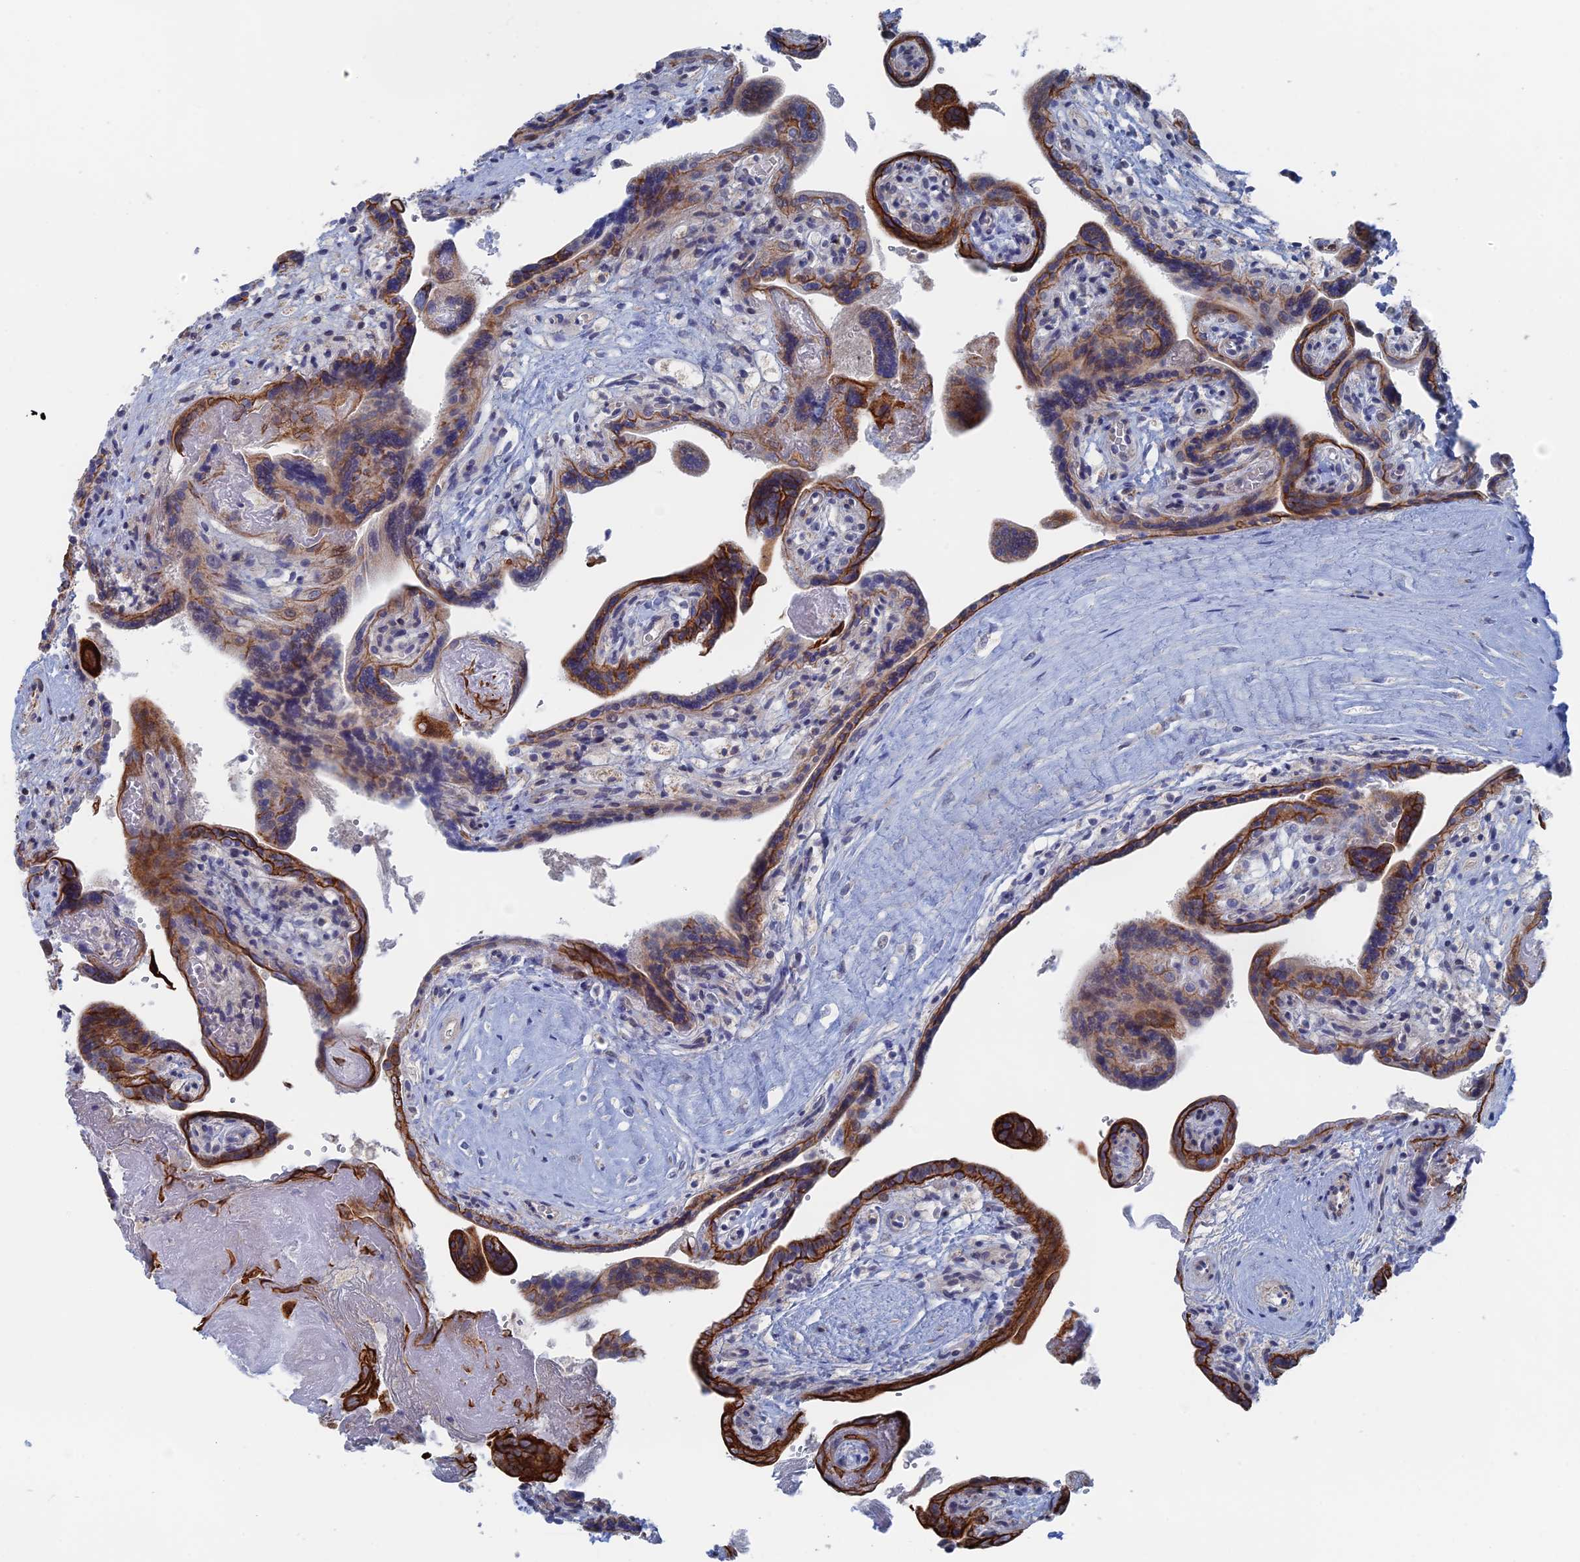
{"staining": {"intensity": "strong", "quantity": "25%-75%", "location": "cytoplasmic/membranous"}, "tissue": "placenta", "cell_type": "Trophoblastic cells", "image_type": "normal", "snomed": [{"axis": "morphology", "description": "Normal tissue, NOS"}, {"axis": "topography", "description": "Placenta"}], "caption": "Immunohistochemistry (DAB) staining of benign placenta shows strong cytoplasmic/membranous protein staining in about 25%-75% of trophoblastic cells.", "gene": "IL7", "patient": {"sex": "female", "age": 37}}